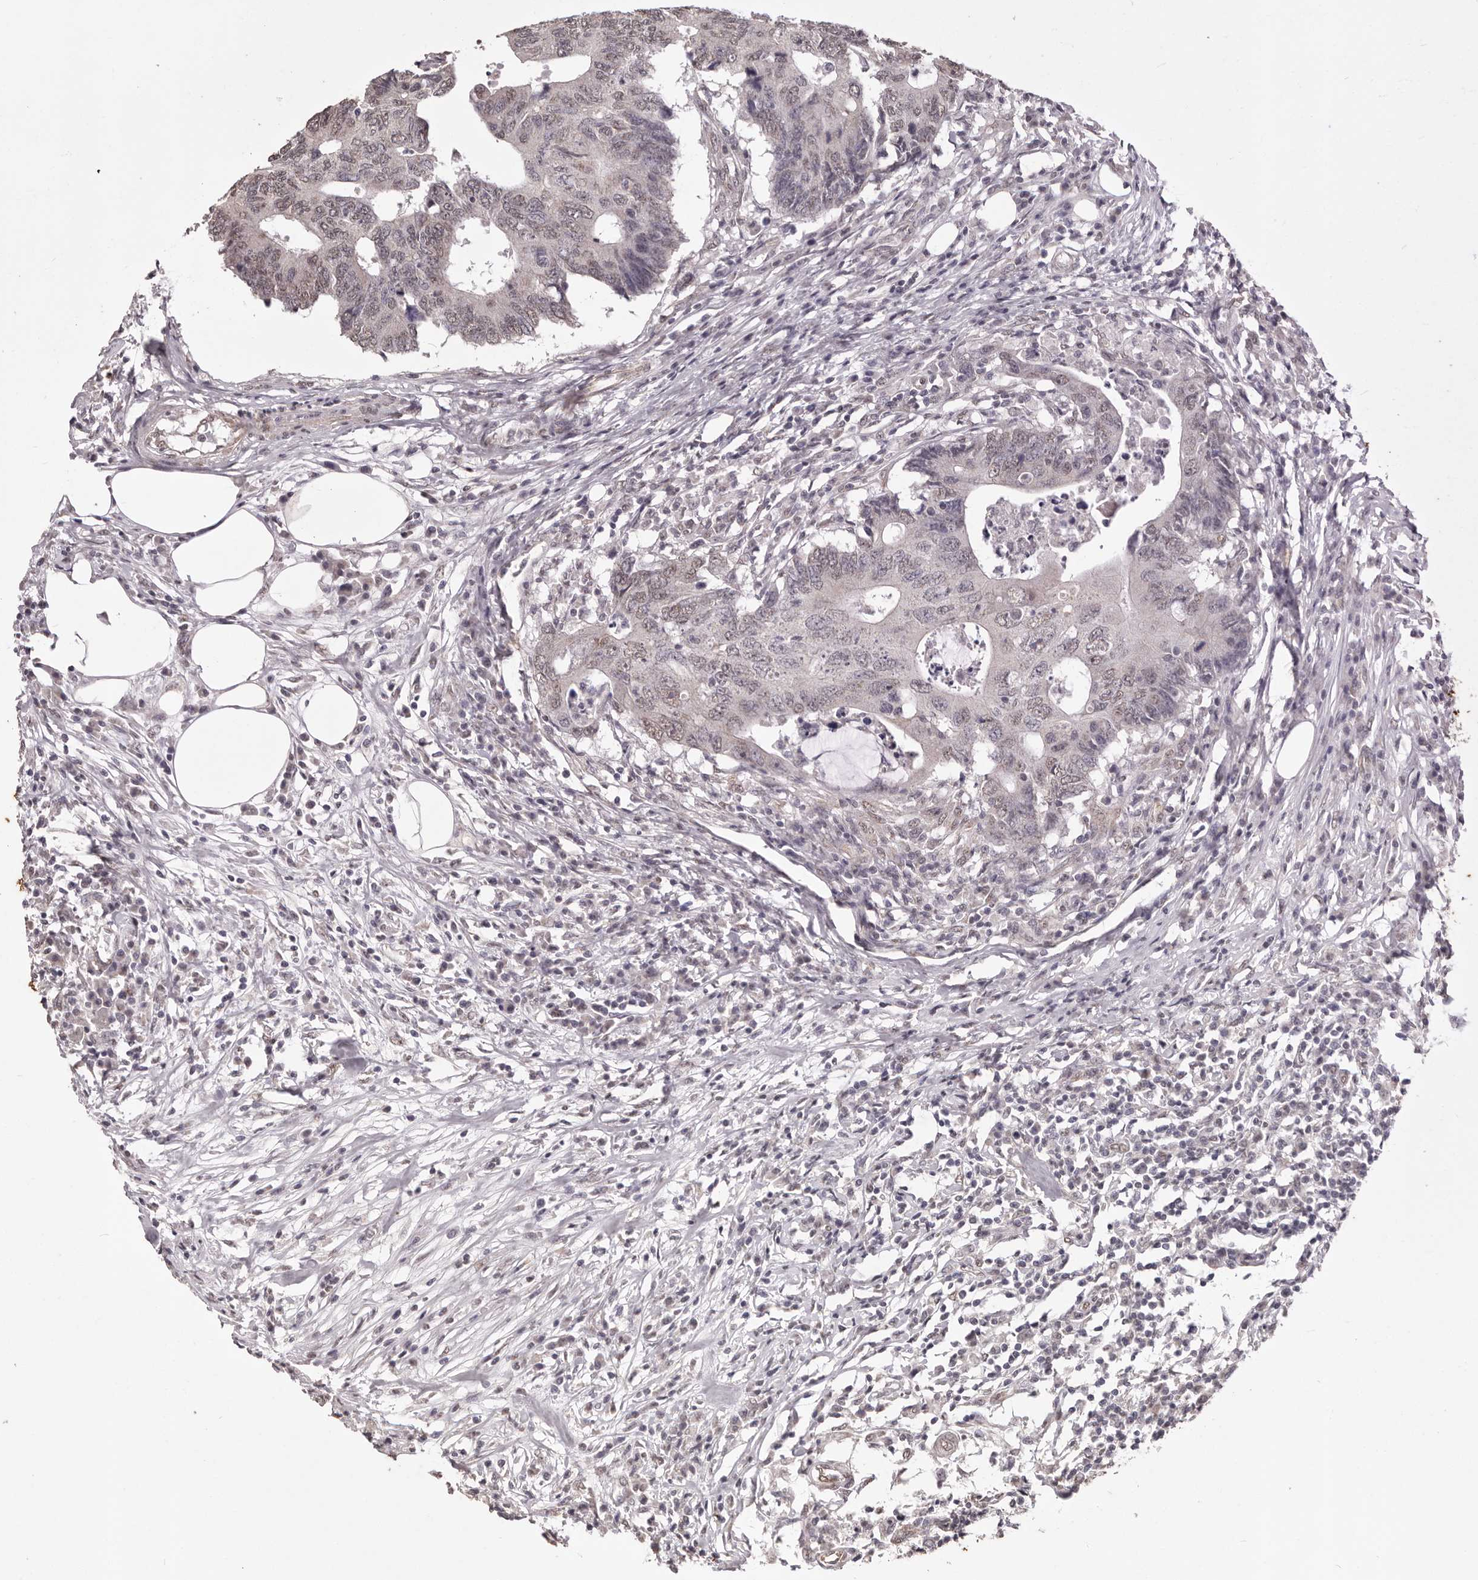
{"staining": {"intensity": "weak", "quantity": "25%-75%", "location": "nuclear"}, "tissue": "colorectal cancer", "cell_type": "Tumor cells", "image_type": "cancer", "snomed": [{"axis": "morphology", "description": "Adenocarcinoma, NOS"}, {"axis": "topography", "description": "Colon"}], "caption": "Immunohistochemistry (IHC) (DAB) staining of adenocarcinoma (colorectal) shows weak nuclear protein staining in about 25%-75% of tumor cells.", "gene": "RPS6KA5", "patient": {"sex": "male", "age": 71}}